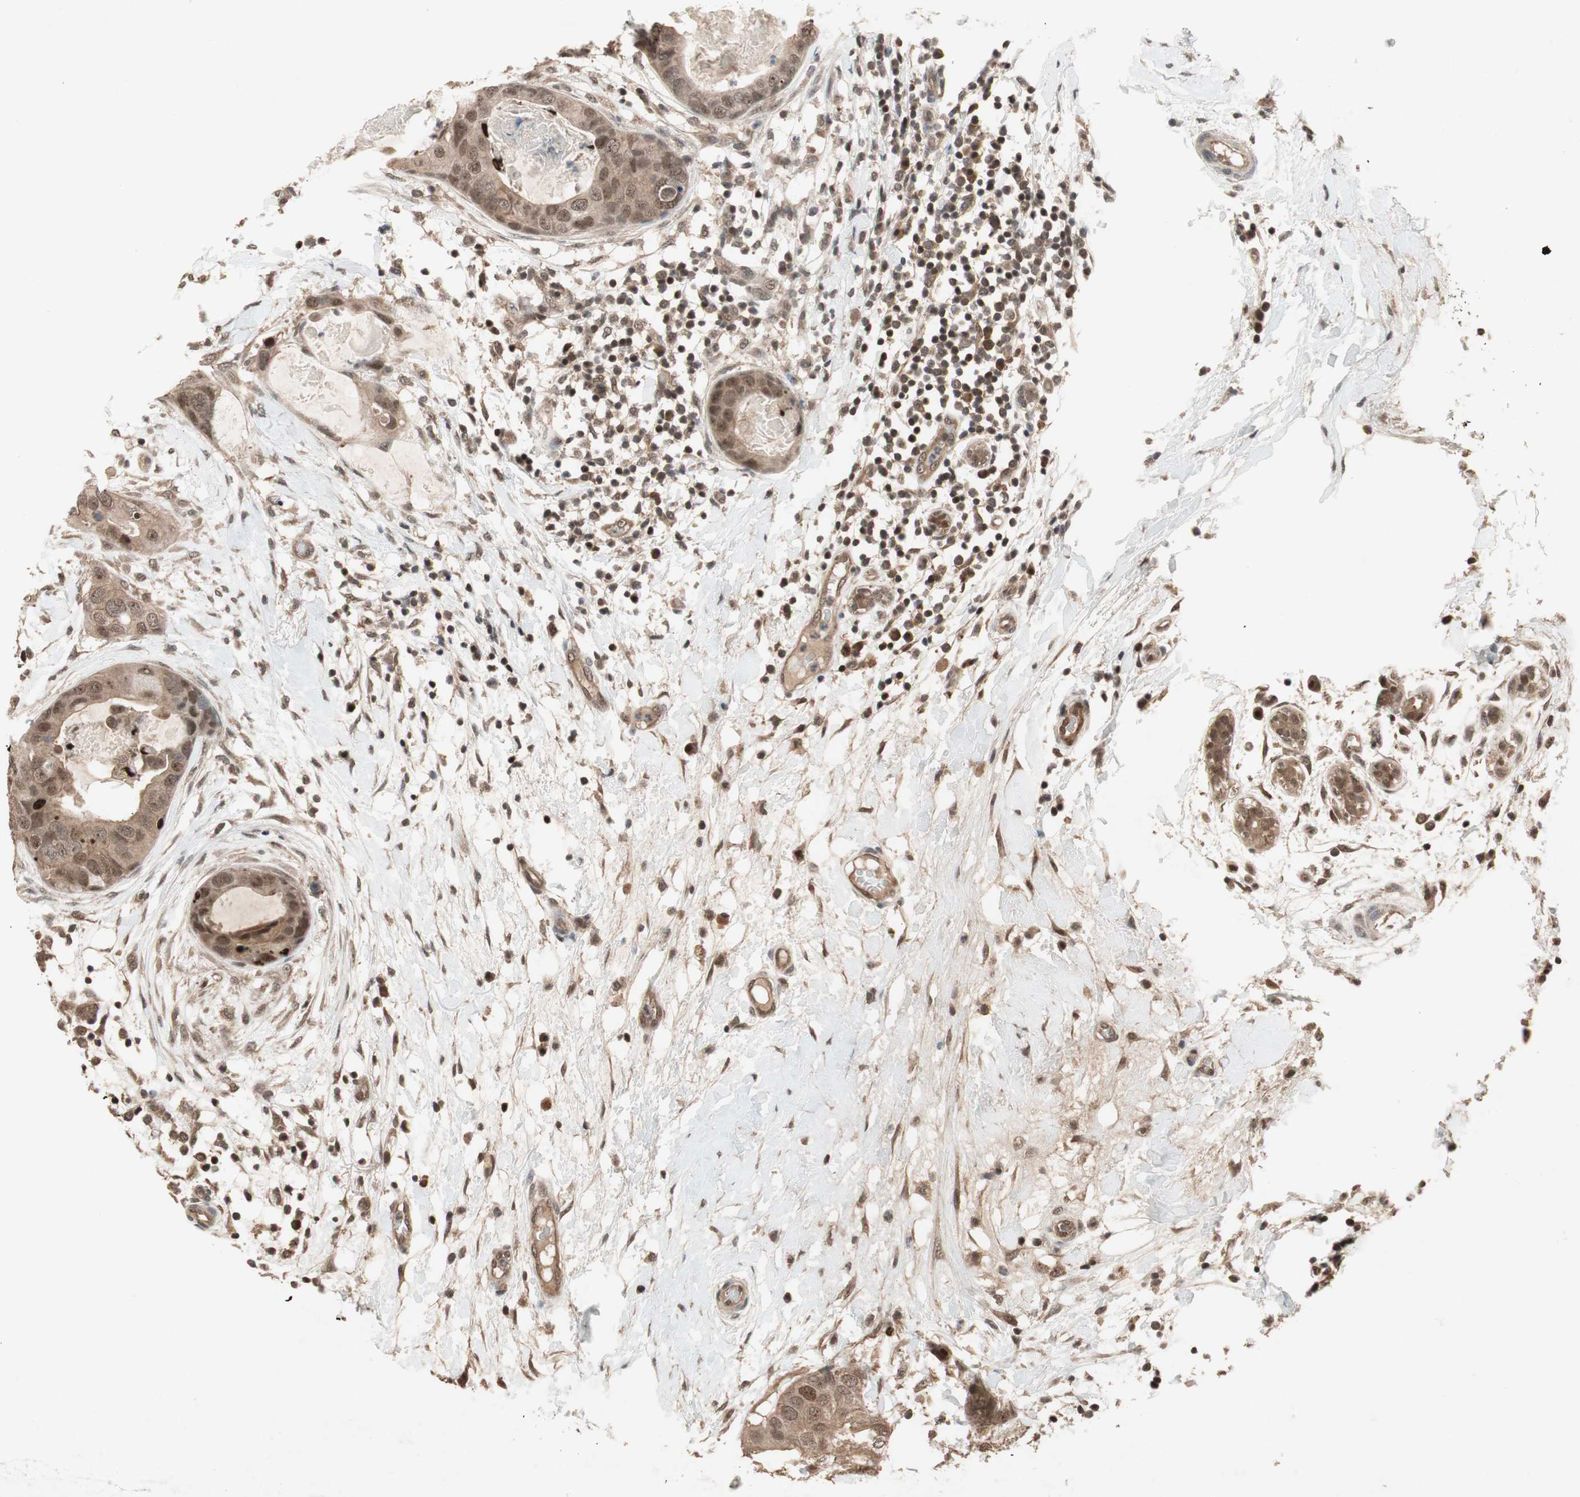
{"staining": {"intensity": "moderate", "quantity": ">75%", "location": "cytoplasmic/membranous,nuclear"}, "tissue": "breast cancer", "cell_type": "Tumor cells", "image_type": "cancer", "snomed": [{"axis": "morphology", "description": "Duct carcinoma"}, {"axis": "topography", "description": "Breast"}], "caption": "IHC (DAB) staining of human breast cancer reveals moderate cytoplasmic/membranous and nuclear protein expression in approximately >75% of tumor cells.", "gene": "GART", "patient": {"sex": "female", "age": 40}}